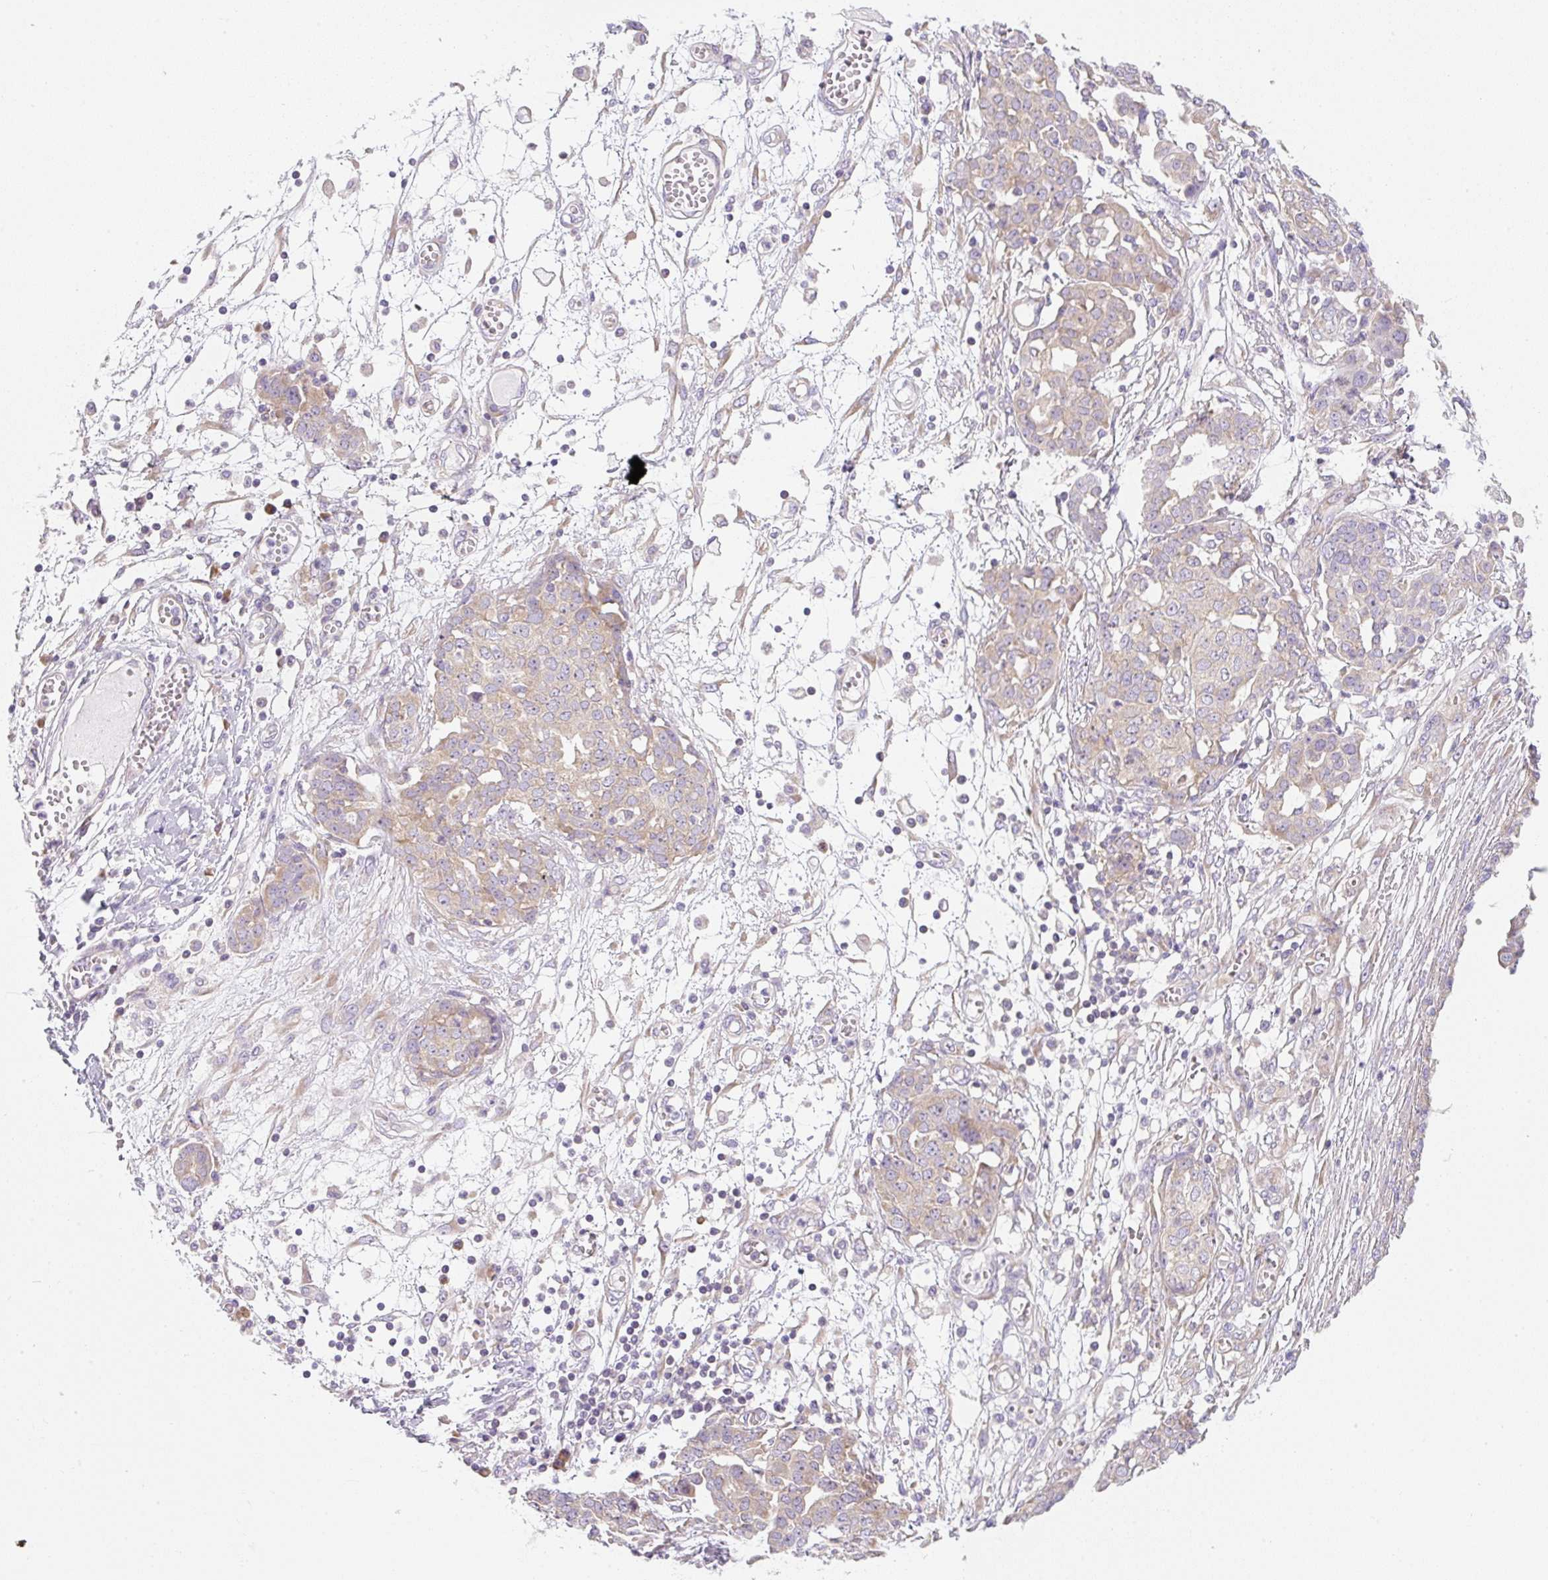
{"staining": {"intensity": "weak", "quantity": "<25%", "location": "cytoplasmic/membranous"}, "tissue": "ovarian cancer", "cell_type": "Tumor cells", "image_type": "cancer", "snomed": [{"axis": "morphology", "description": "Cystadenocarcinoma, serous, NOS"}, {"axis": "topography", "description": "Soft tissue"}, {"axis": "topography", "description": "Ovary"}], "caption": "DAB (3,3'-diaminobenzidine) immunohistochemical staining of ovarian serous cystadenocarcinoma exhibits no significant positivity in tumor cells.", "gene": "RPL18A", "patient": {"sex": "female", "age": 57}}